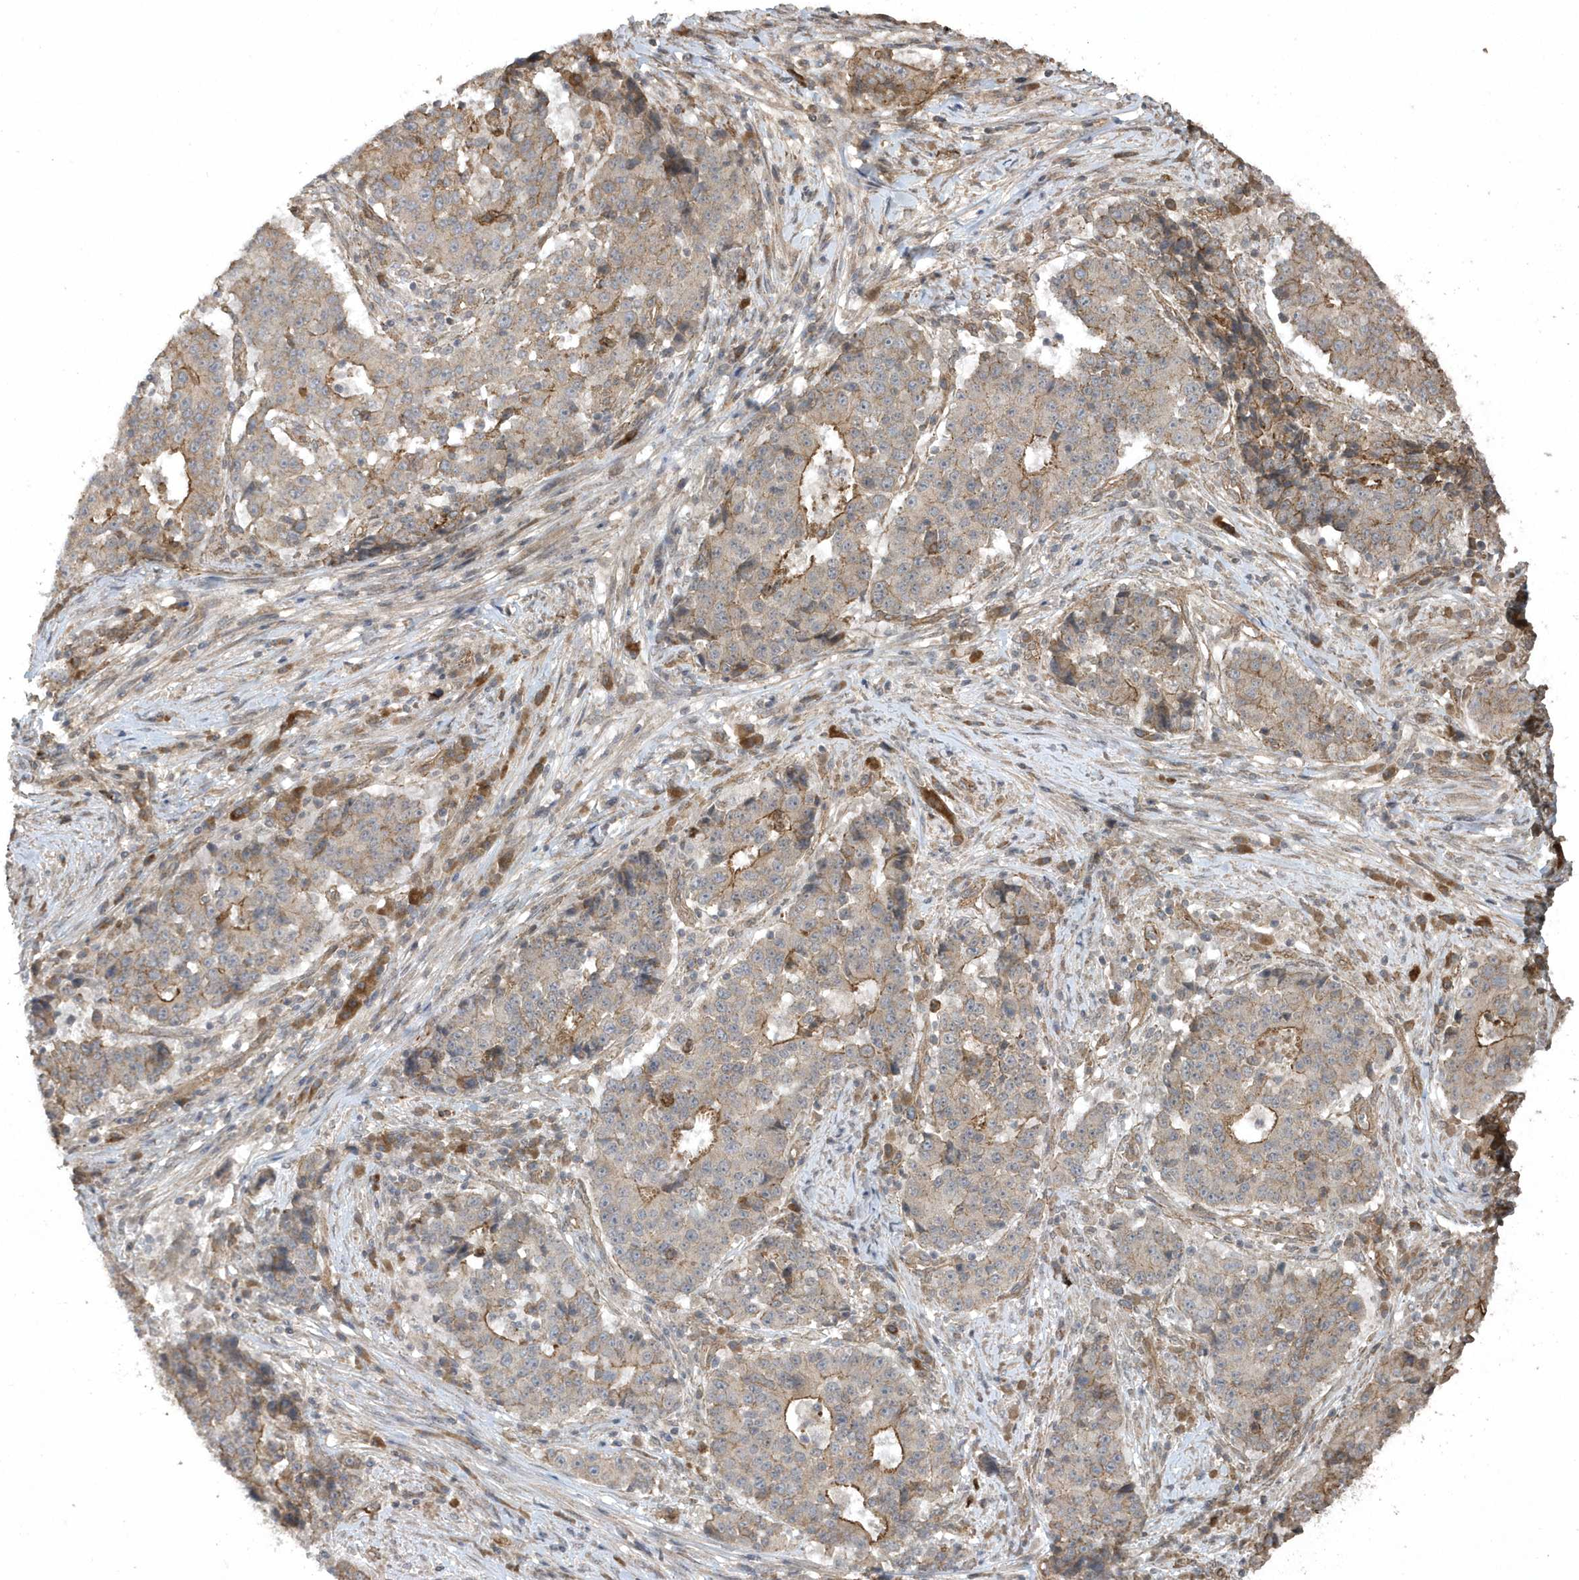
{"staining": {"intensity": "moderate", "quantity": "25%-75%", "location": "cytoplasmic/membranous"}, "tissue": "stomach cancer", "cell_type": "Tumor cells", "image_type": "cancer", "snomed": [{"axis": "morphology", "description": "Adenocarcinoma, NOS"}, {"axis": "topography", "description": "Stomach"}], "caption": "IHC histopathology image of neoplastic tissue: stomach cancer stained using IHC demonstrates medium levels of moderate protein expression localized specifically in the cytoplasmic/membranous of tumor cells, appearing as a cytoplasmic/membranous brown color.", "gene": "HERPUD1", "patient": {"sex": "male", "age": 59}}